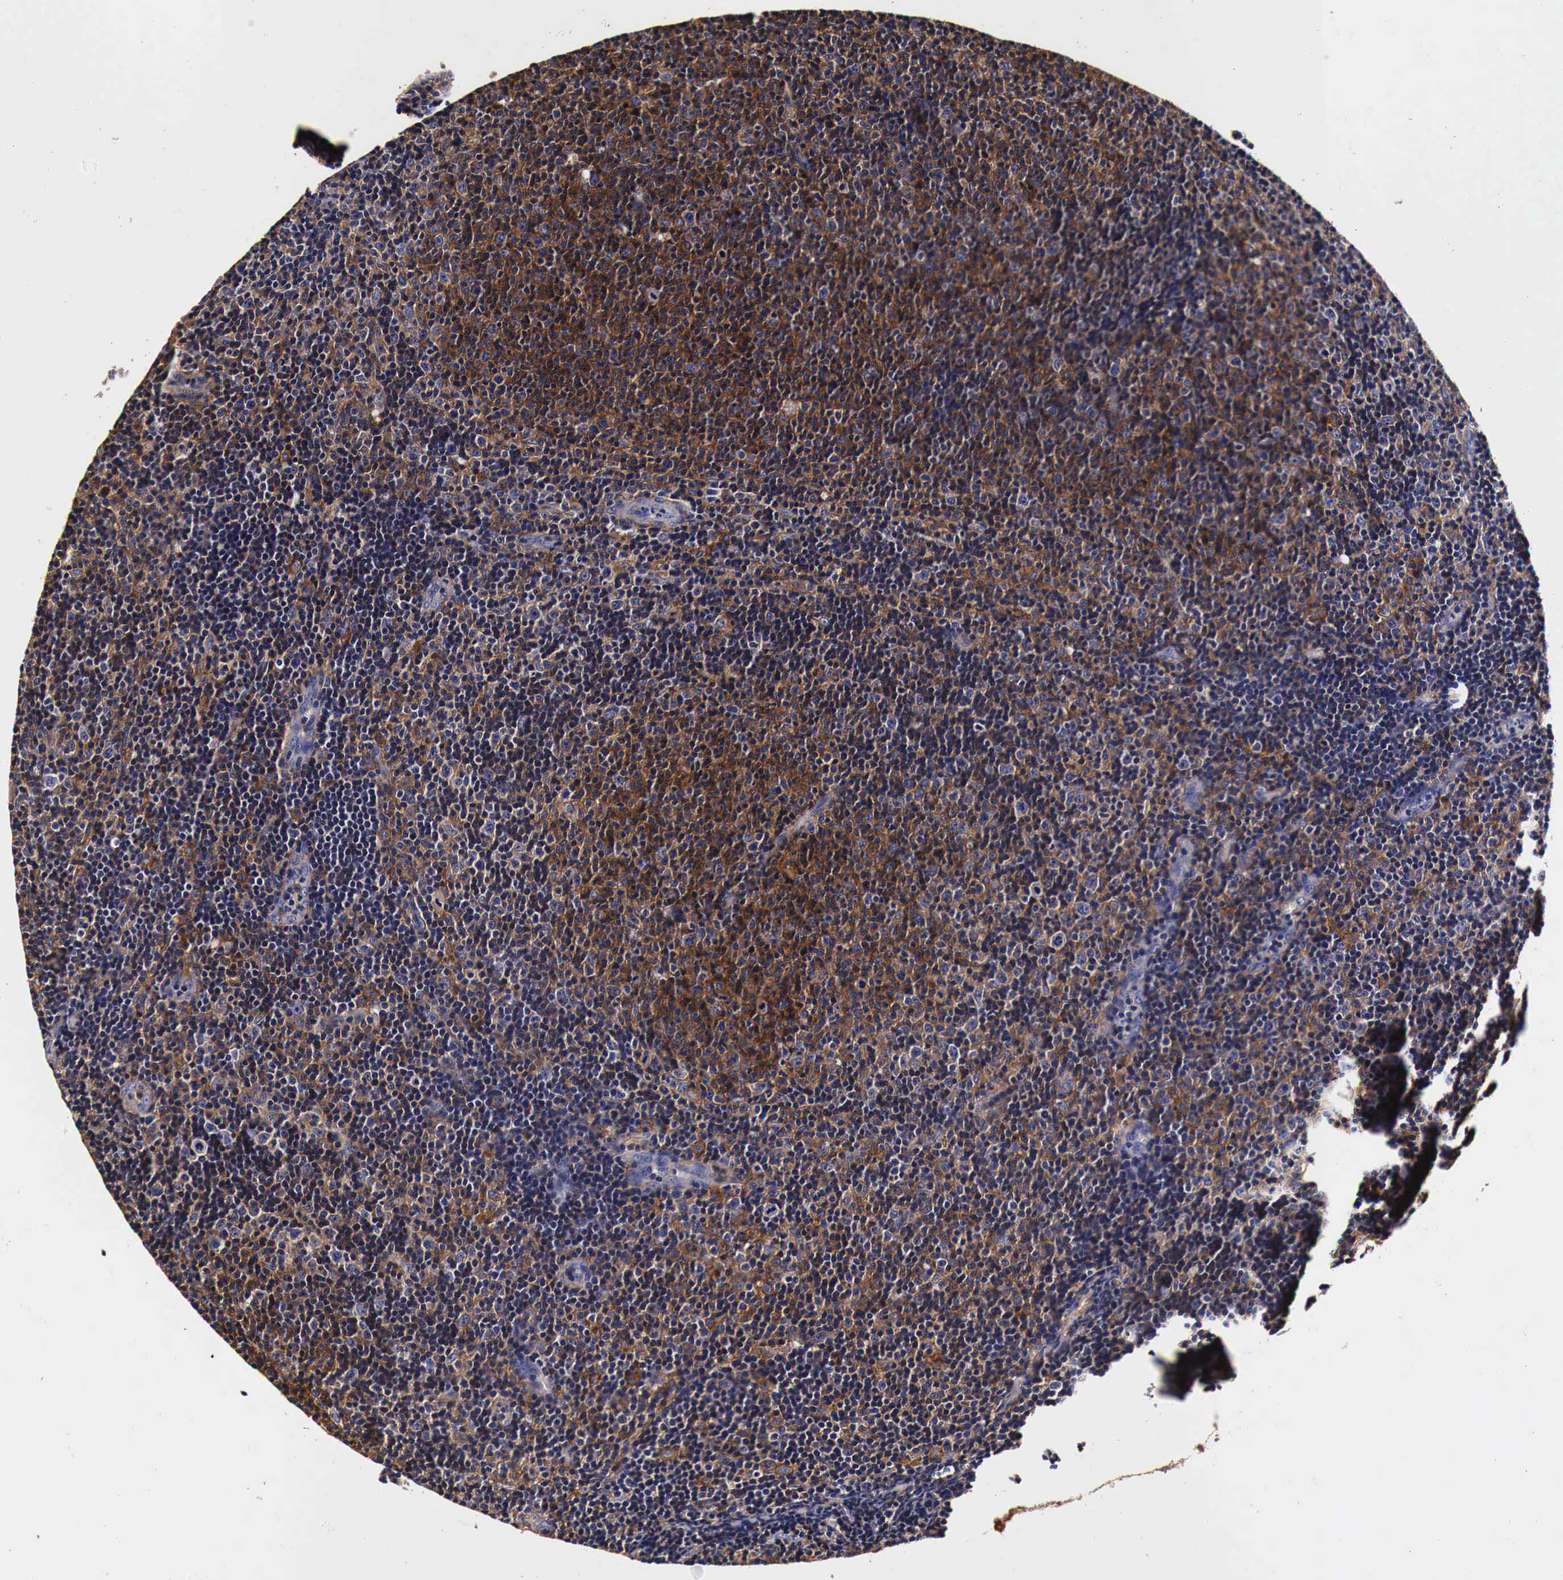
{"staining": {"intensity": "moderate", "quantity": "25%-75%", "location": "cytoplasmic/membranous"}, "tissue": "lymphoma", "cell_type": "Tumor cells", "image_type": "cancer", "snomed": [{"axis": "morphology", "description": "Malignant lymphoma, non-Hodgkin's type, Low grade"}, {"axis": "topography", "description": "Lymph node"}], "caption": "There is medium levels of moderate cytoplasmic/membranous positivity in tumor cells of malignant lymphoma, non-Hodgkin's type (low-grade), as demonstrated by immunohistochemical staining (brown color).", "gene": "RP2", "patient": {"sex": "male", "age": 49}}